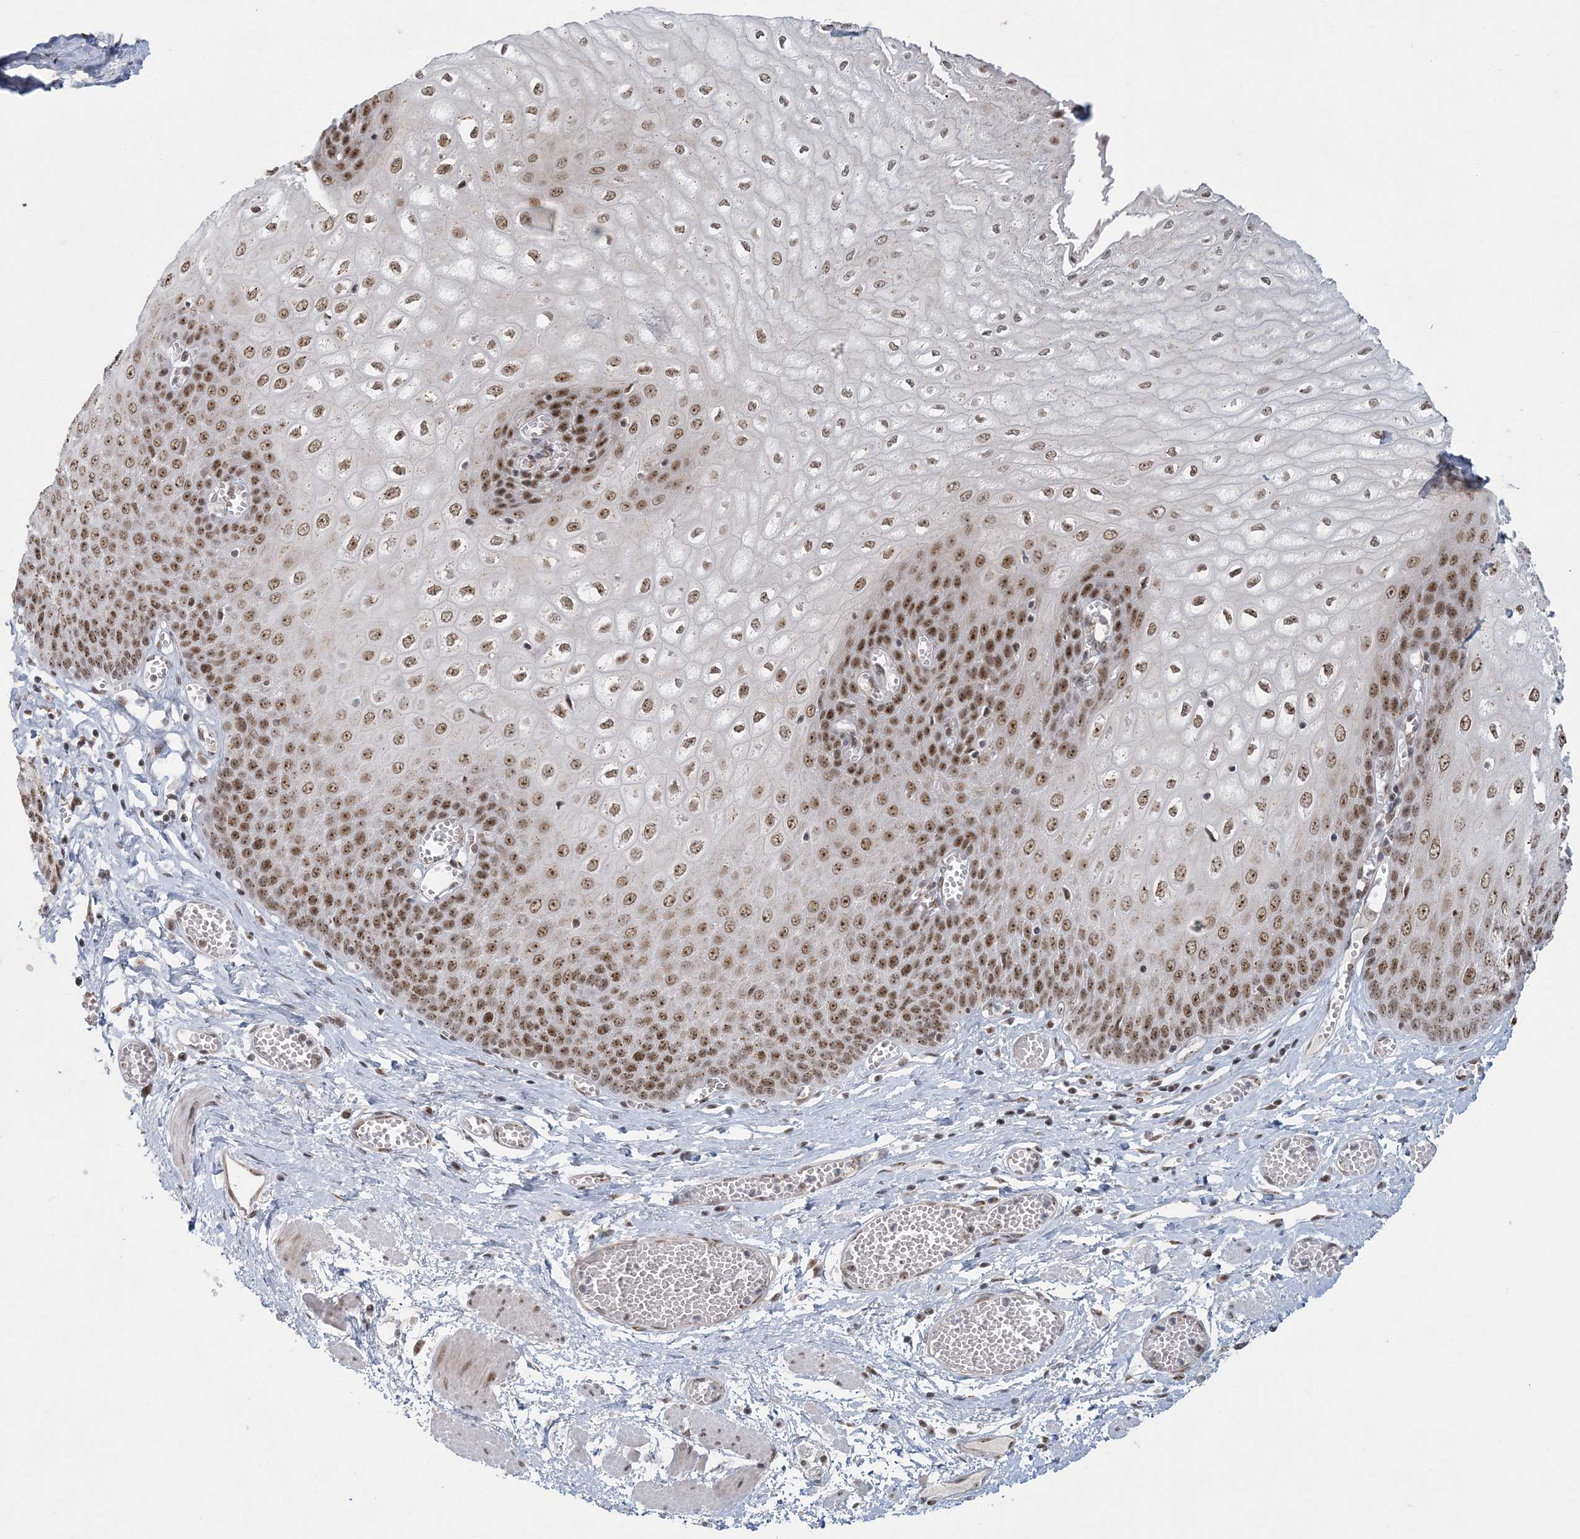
{"staining": {"intensity": "strong", "quantity": ">75%", "location": "nuclear"}, "tissue": "esophagus", "cell_type": "Squamous epithelial cells", "image_type": "normal", "snomed": [{"axis": "morphology", "description": "Normal tissue, NOS"}, {"axis": "topography", "description": "Esophagus"}], "caption": "An image showing strong nuclear staining in about >75% of squamous epithelial cells in unremarkable esophagus, as visualized by brown immunohistochemical staining.", "gene": "PLRG1", "patient": {"sex": "male", "age": 60}}